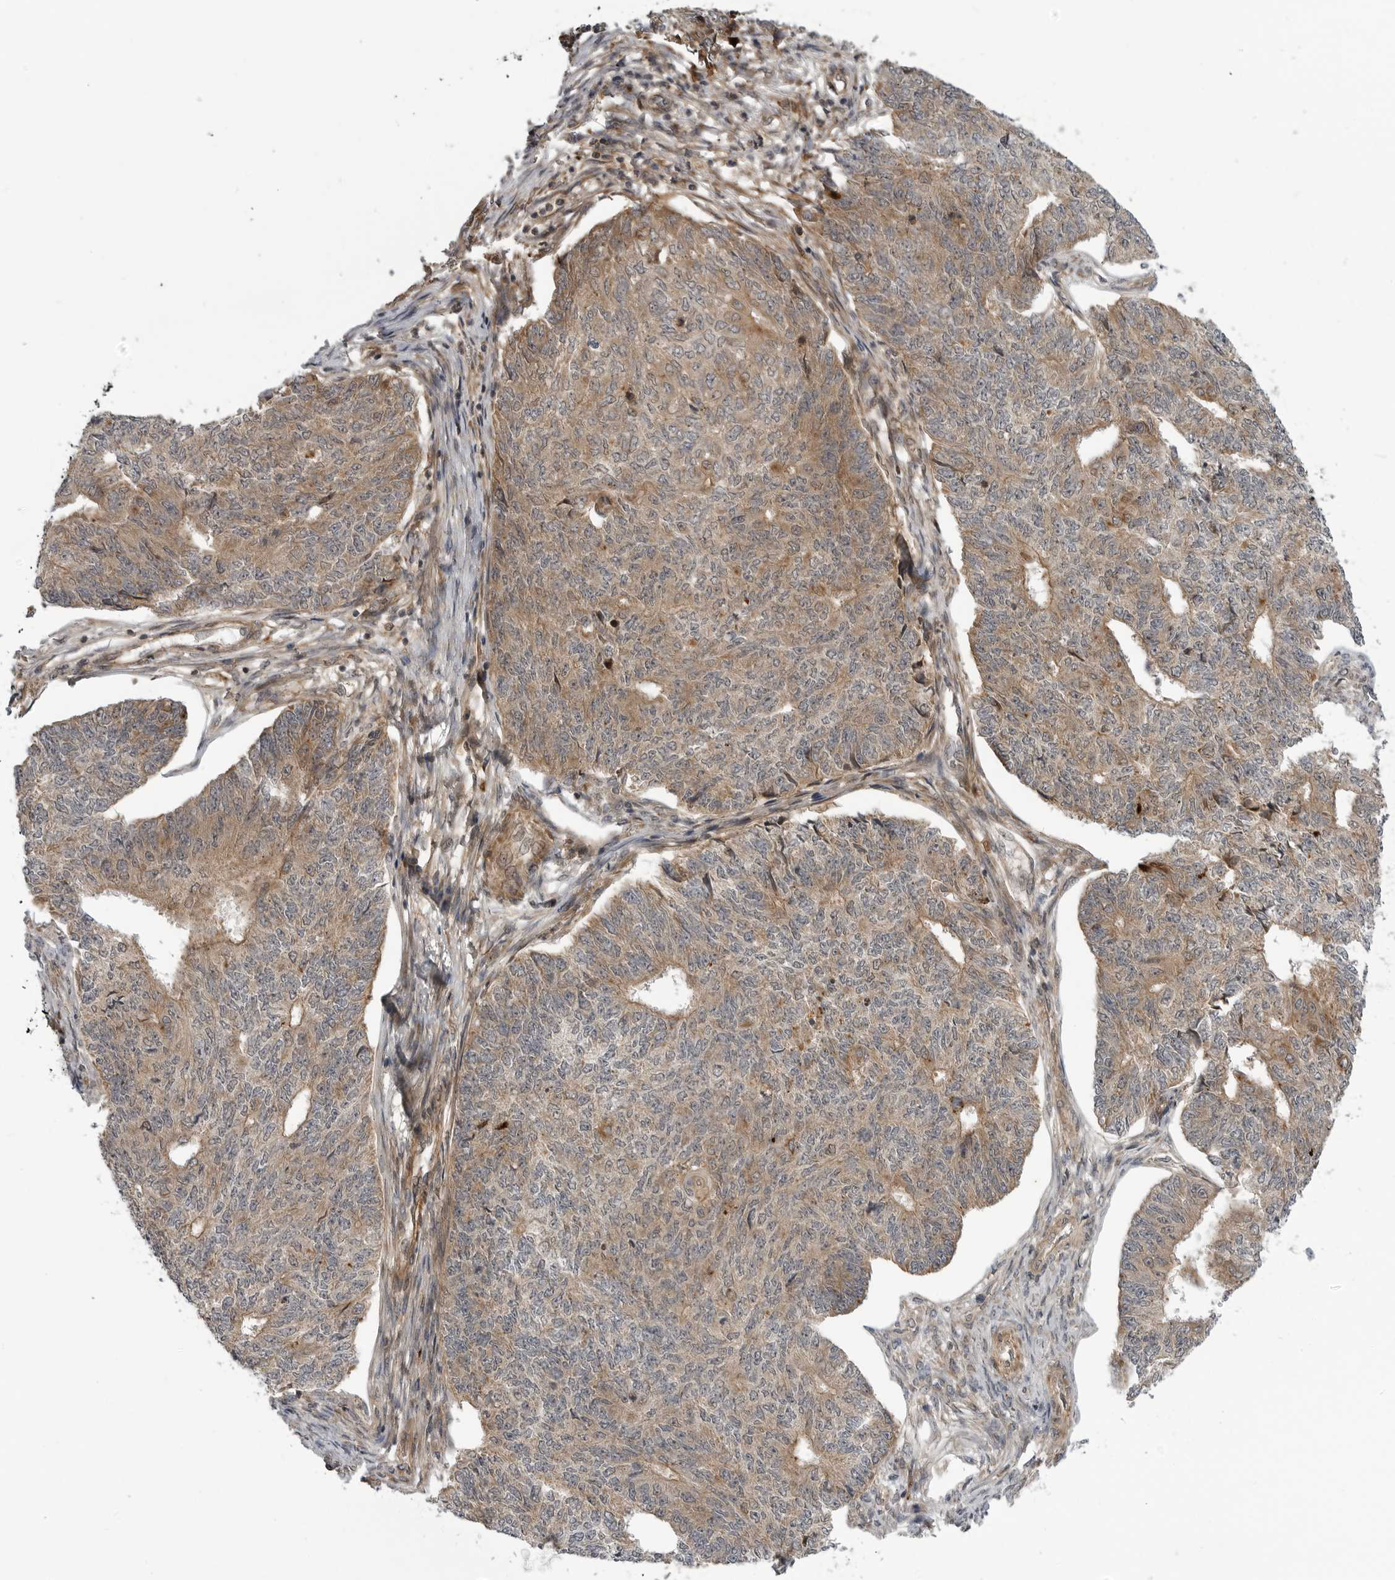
{"staining": {"intensity": "moderate", "quantity": ">75%", "location": "cytoplasmic/membranous"}, "tissue": "endometrial cancer", "cell_type": "Tumor cells", "image_type": "cancer", "snomed": [{"axis": "morphology", "description": "Adenocarcinoma, NOS"}, {"axis": "topography", "description": "Endometrium"}], "caption": "Protein staining of endometrial adenocarcinoma tissue displays moderate cytoplasmic/membranous staining in approximately >75% of tumor cells.", "gene": "LRRC45", "patient": {"sex": "female", "age": 32}}